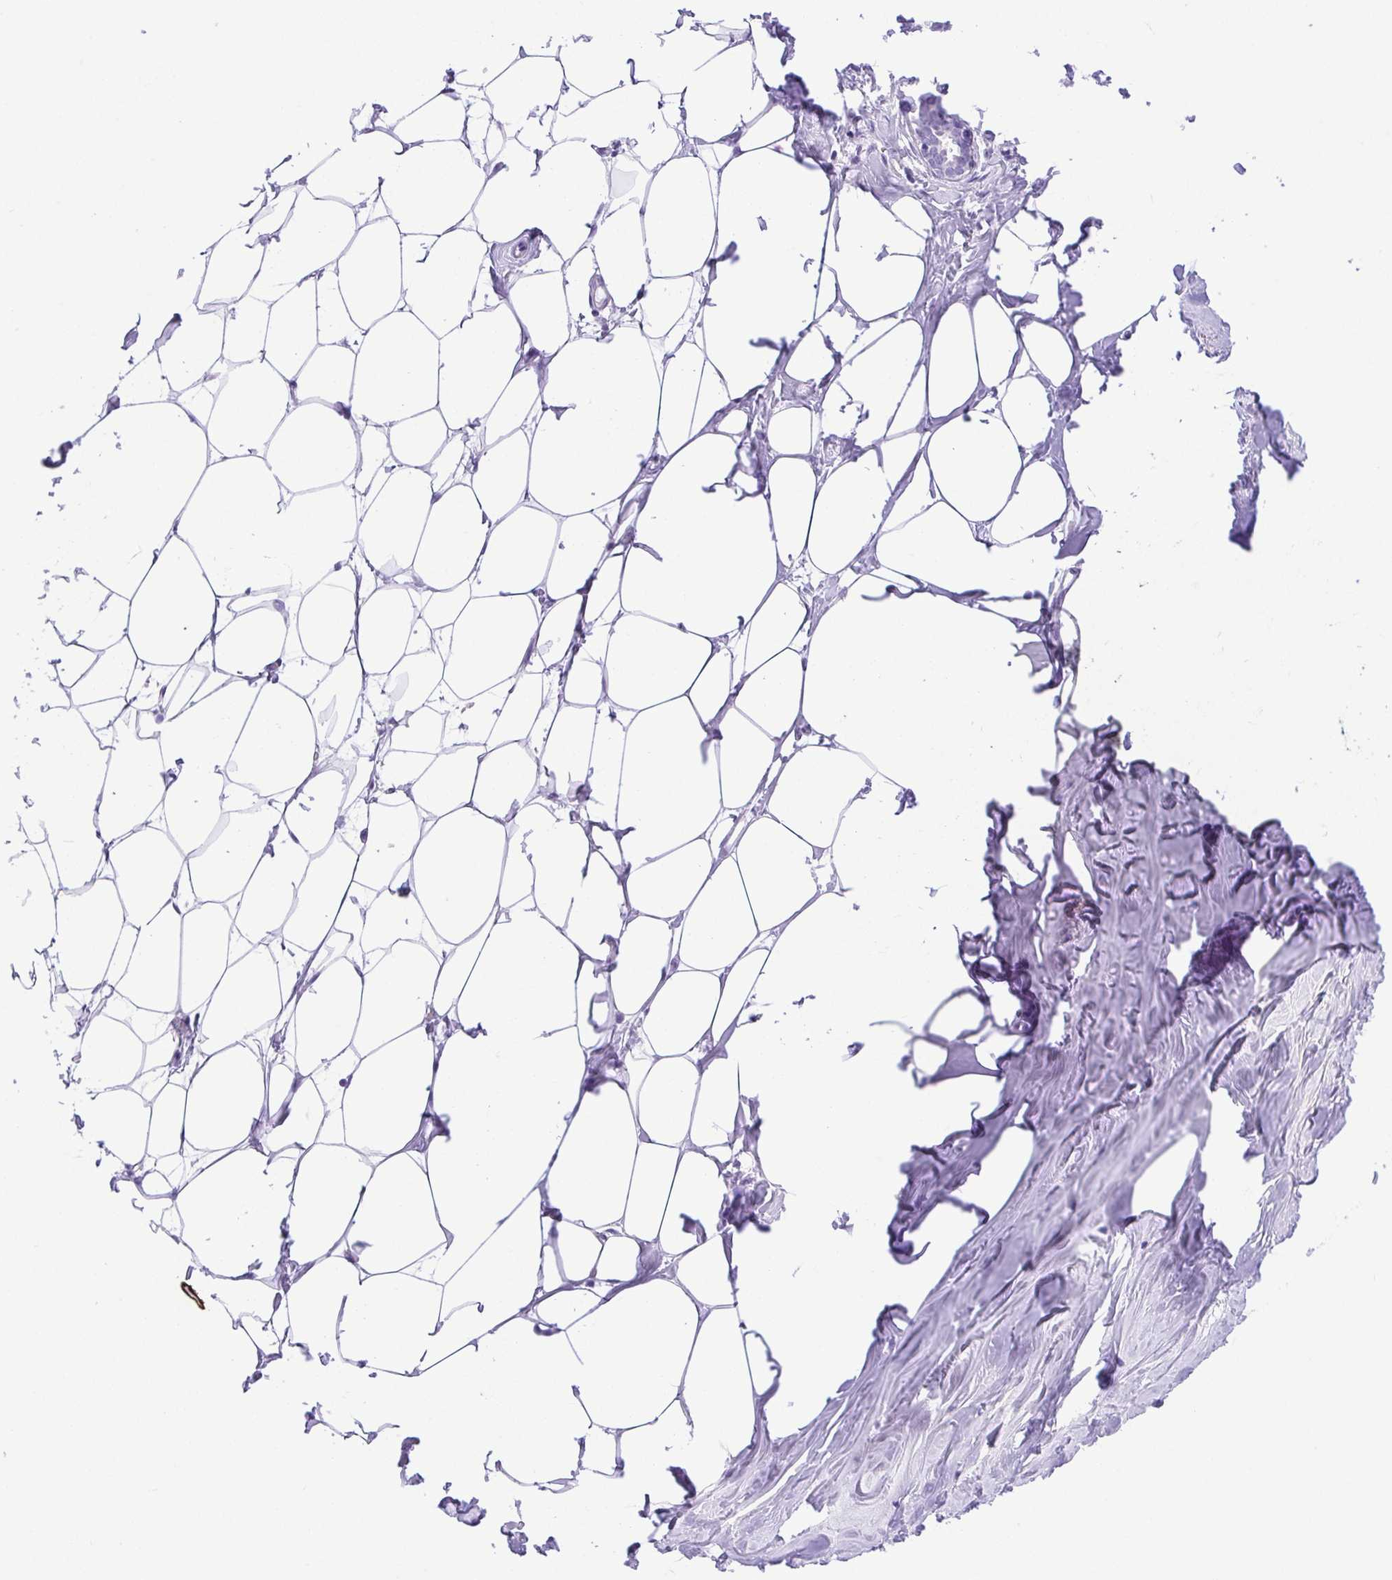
{"staining": {"intensity": "negative", "quantity": "none", "location": "none"}, "tissue": "breast", "cell_type": "Adipocytes", "image_type": "normal", "snomed": [{"axis": "morphology", "description": "Normal tissue, NOS"}, {"axis": "topography", "description": "Breast"}], "caption": "The IHC photomicrograph has no significant positivity in adipocytes of breast.", "gene": "CDSN", "patient": {"sex": "female", "age": 27}}